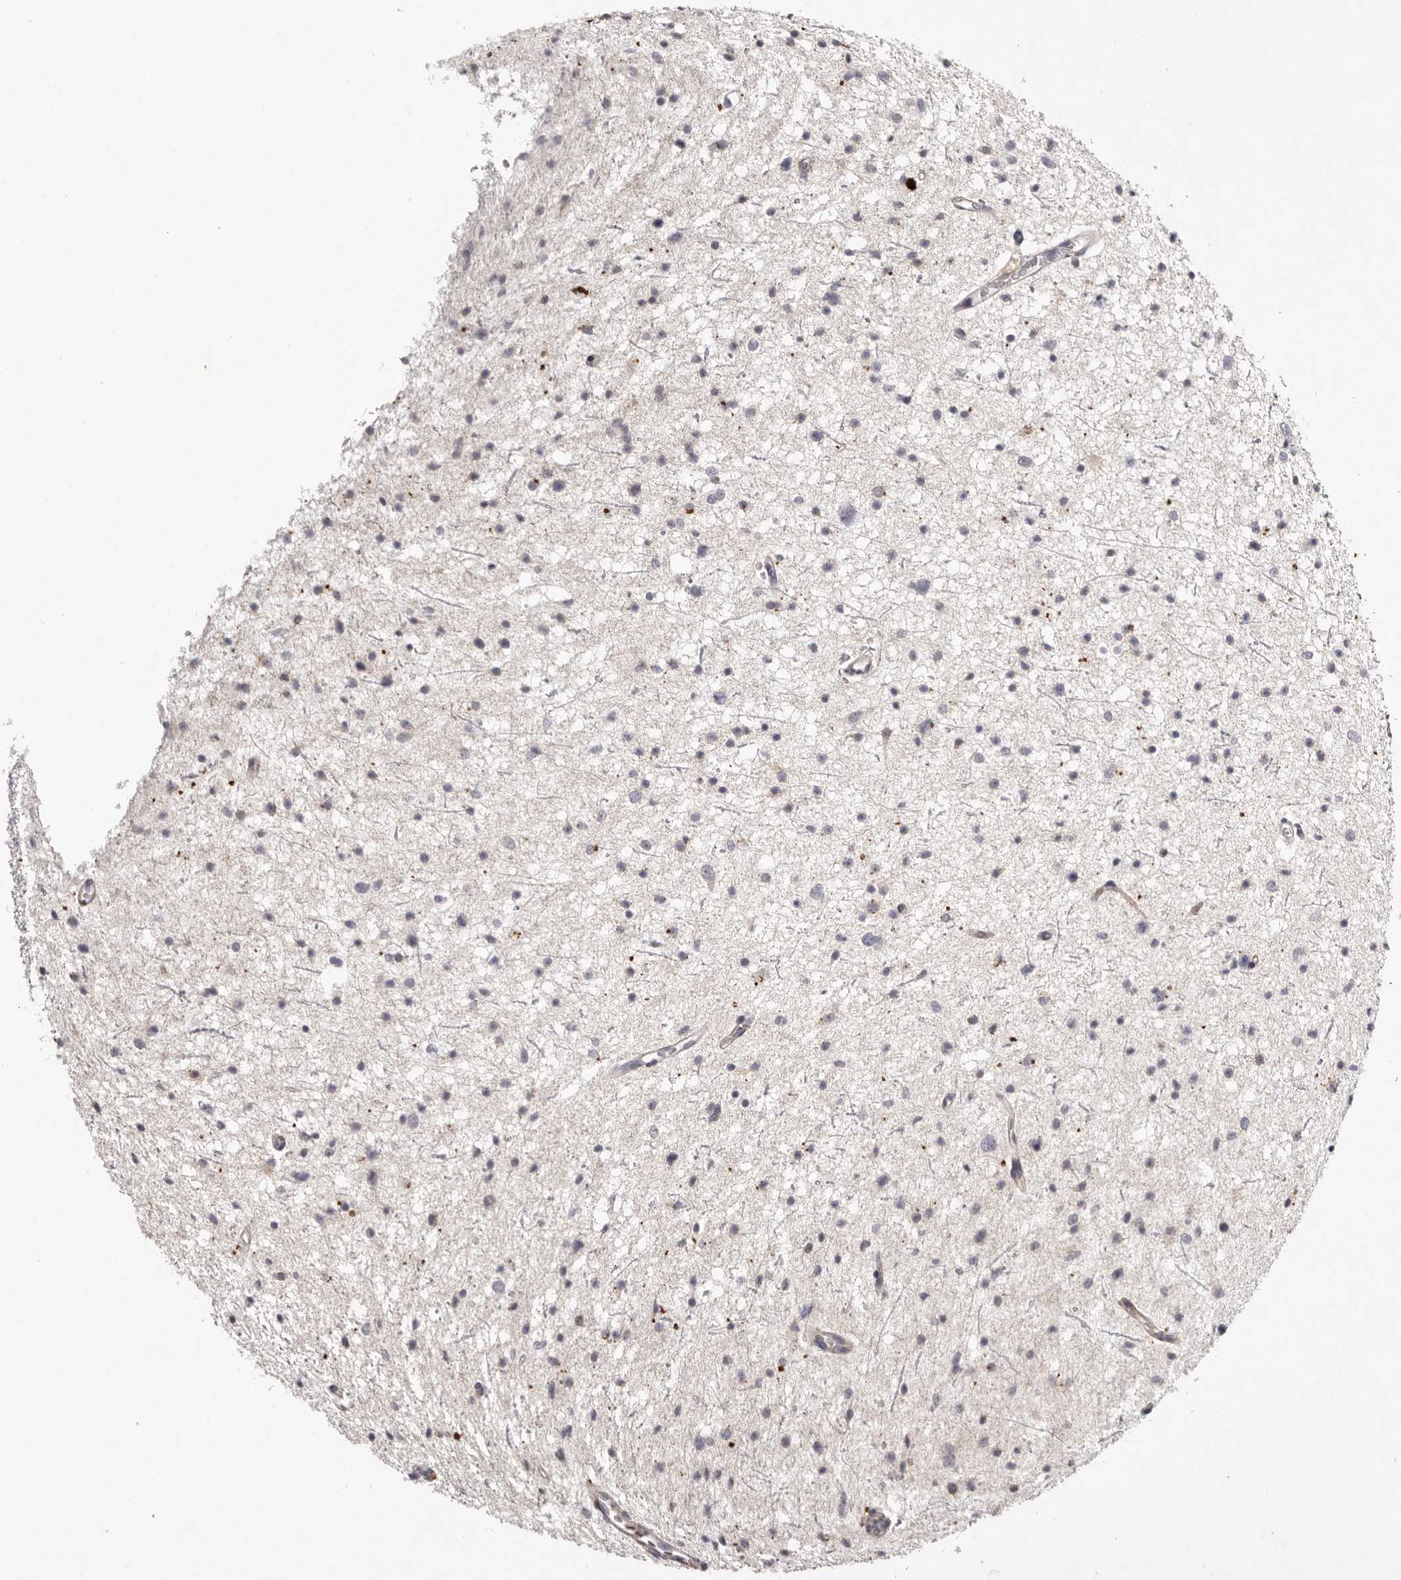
{"staining": {"intensity": "negative", "quantity": "none", "location": "none"}, "tissue": "glioma", "cell_type": "Tumor cells", "image_type": "cancer", "snomed": [{"axis": "morphology", "description": "Glioma, malignant, Low grade"}, {"axis": "topography", "description": "Brain"}], "caption": "Malignant glioma (low-grade) was stained to show a protein in brown. There is no significant staining in tumor cells.", "gene": "SCUBE2", "patient": {"sex": "female", "age": 37}}